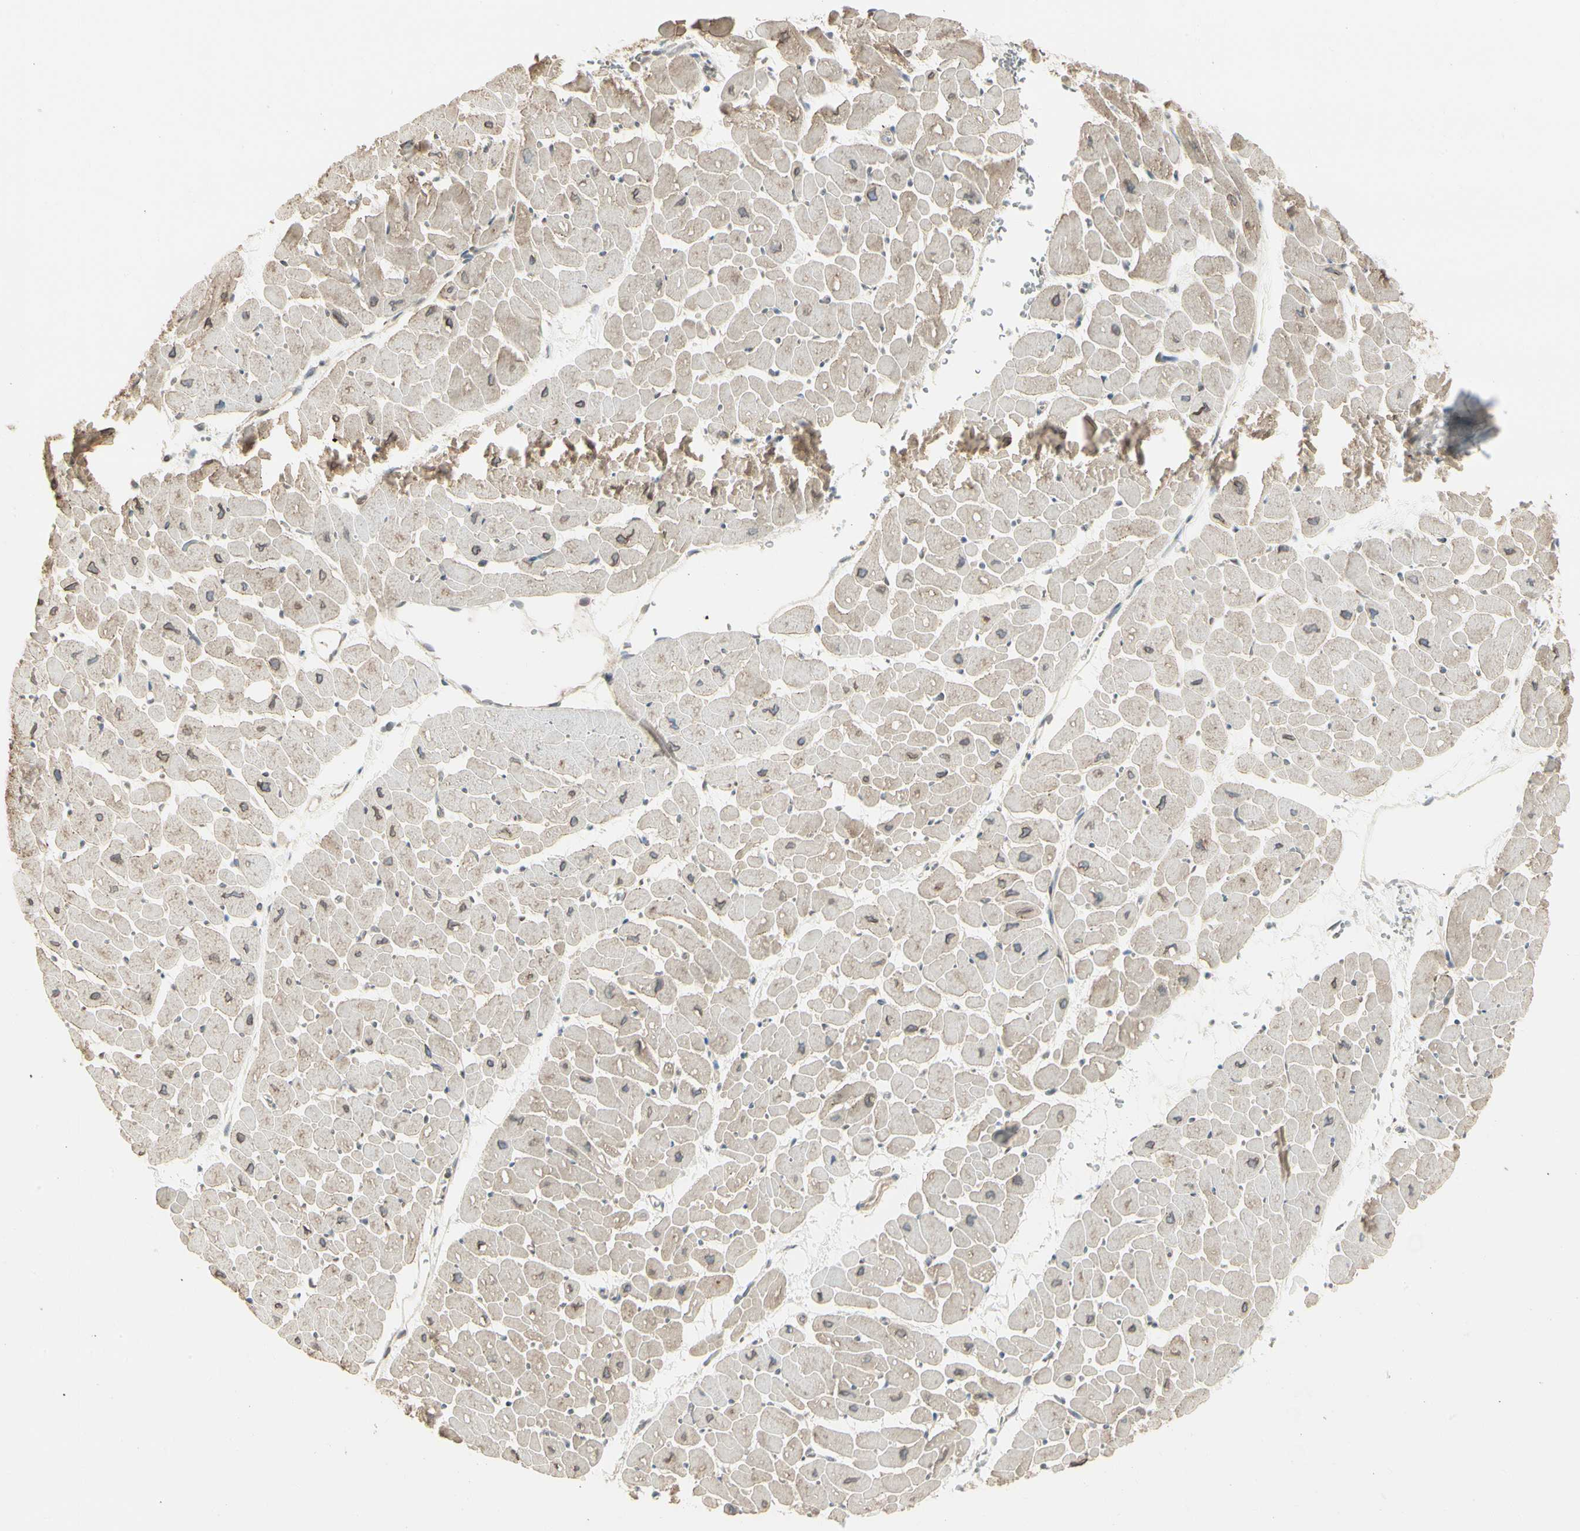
{"staining": {"intensity": "weak", "quantity": ">75%", "location": "cytoplasmic/membranous"}, "tissue": "heart muscle", "cell_type": "Cardiomyocytes", "image_type": "normal", "snomed": [{"axis": "morphology", "description": "Normal tissue, NOS"}, {"axis": "topography", "description": "Heart"}], "caption": "Immunohistochemical staining of unremarkable heart muscle displays weak cytoplasmic/membranous protein expression in about >75% of cardiomyocytes. Nuclei are stained in blue.", "gene": "NUCB2", "patient": {"sex": "male", "age": 45}}